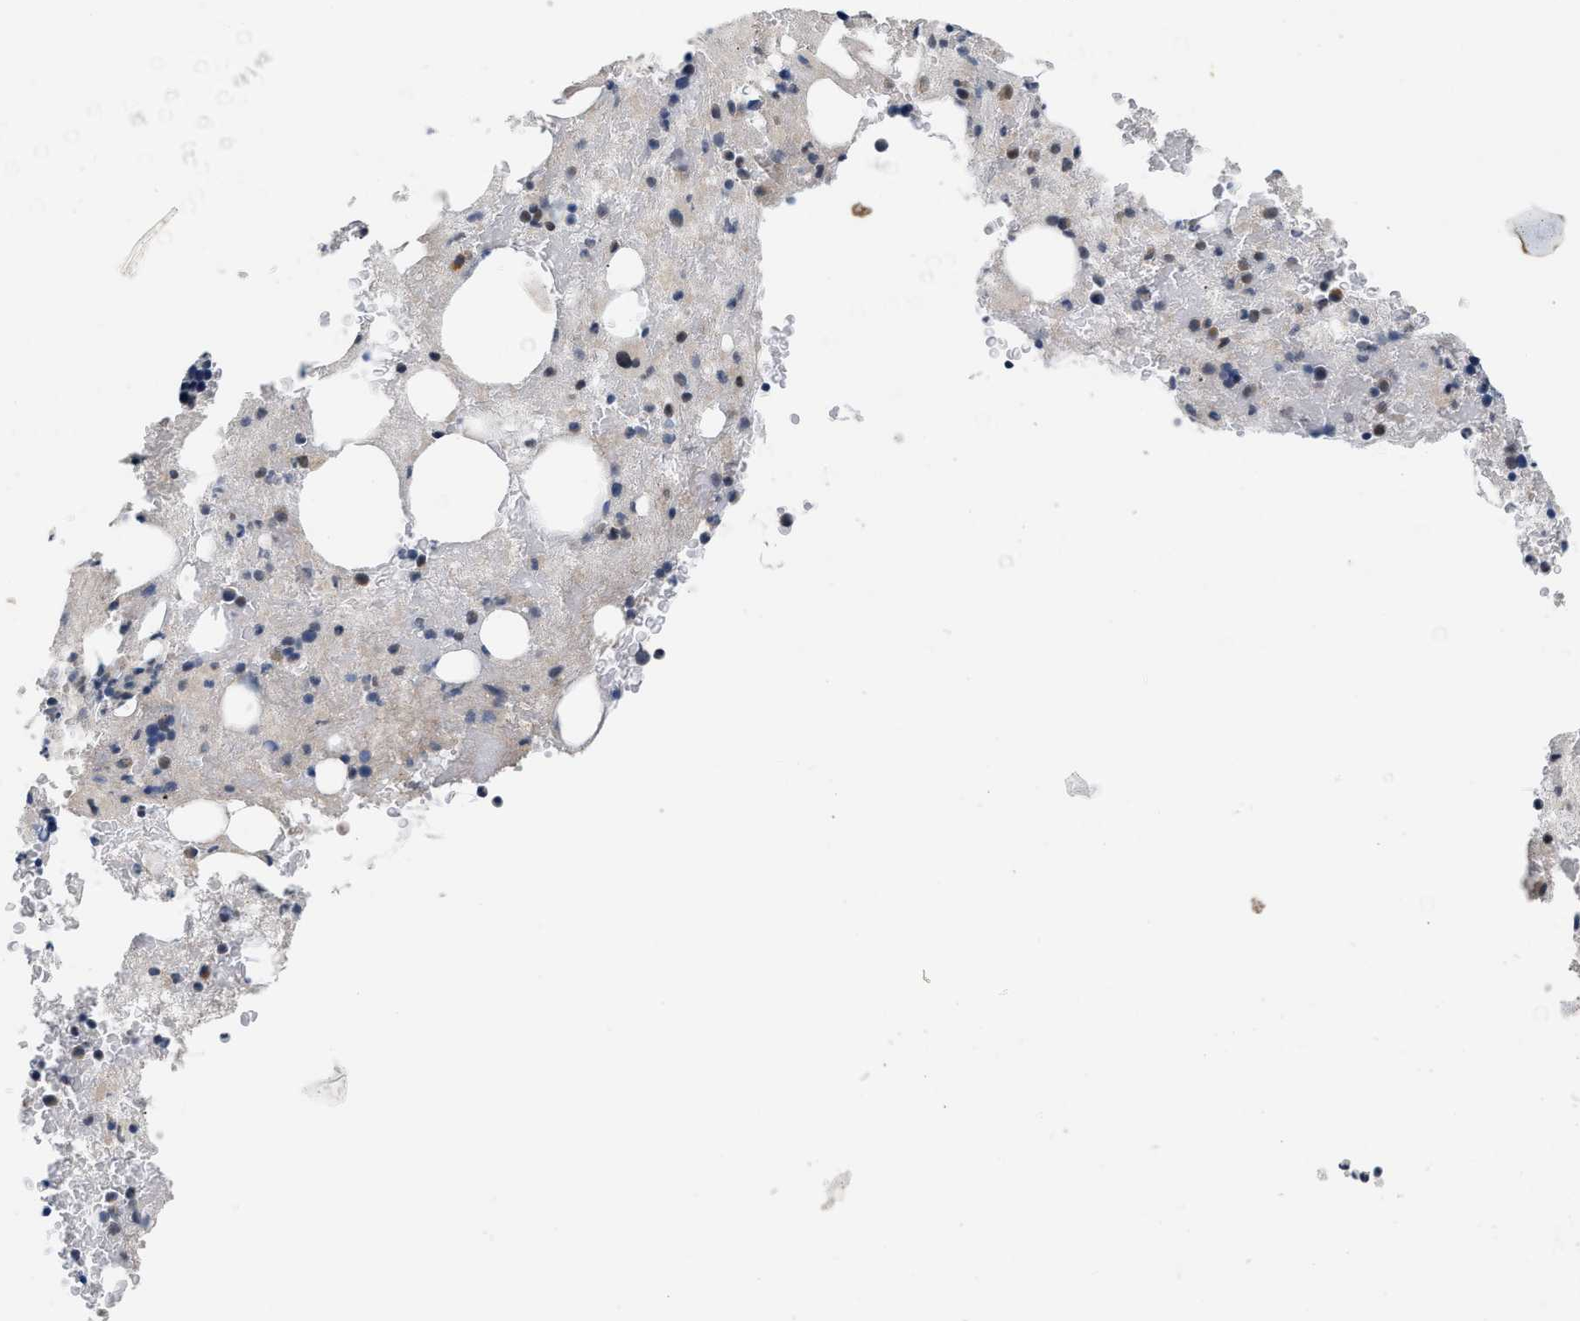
{"staining": {"intensity": "moderate", "quantity": "<25%", "location": "nuclear"}, "tissue": "bone marrow", "cell_type": "Hematopoietic cells", "image_type": "normal", "snomed": [{"axis": "morphology", "description": "Normal tissue, NOS"}, {"axis": "morphology", "description": "Inflammation, NOS"}, {"axis": "topography", "description": "Bone marrow"}], "caption": "Moderate nuclear staining is present in about <25% of hematopoietic cells in unremarkable bone marrow. (DAB = brown stain, brightfield microscopy at high magnification).", "gene": "TXNRD3", "patient": {"sex": "male", "age": 63}}